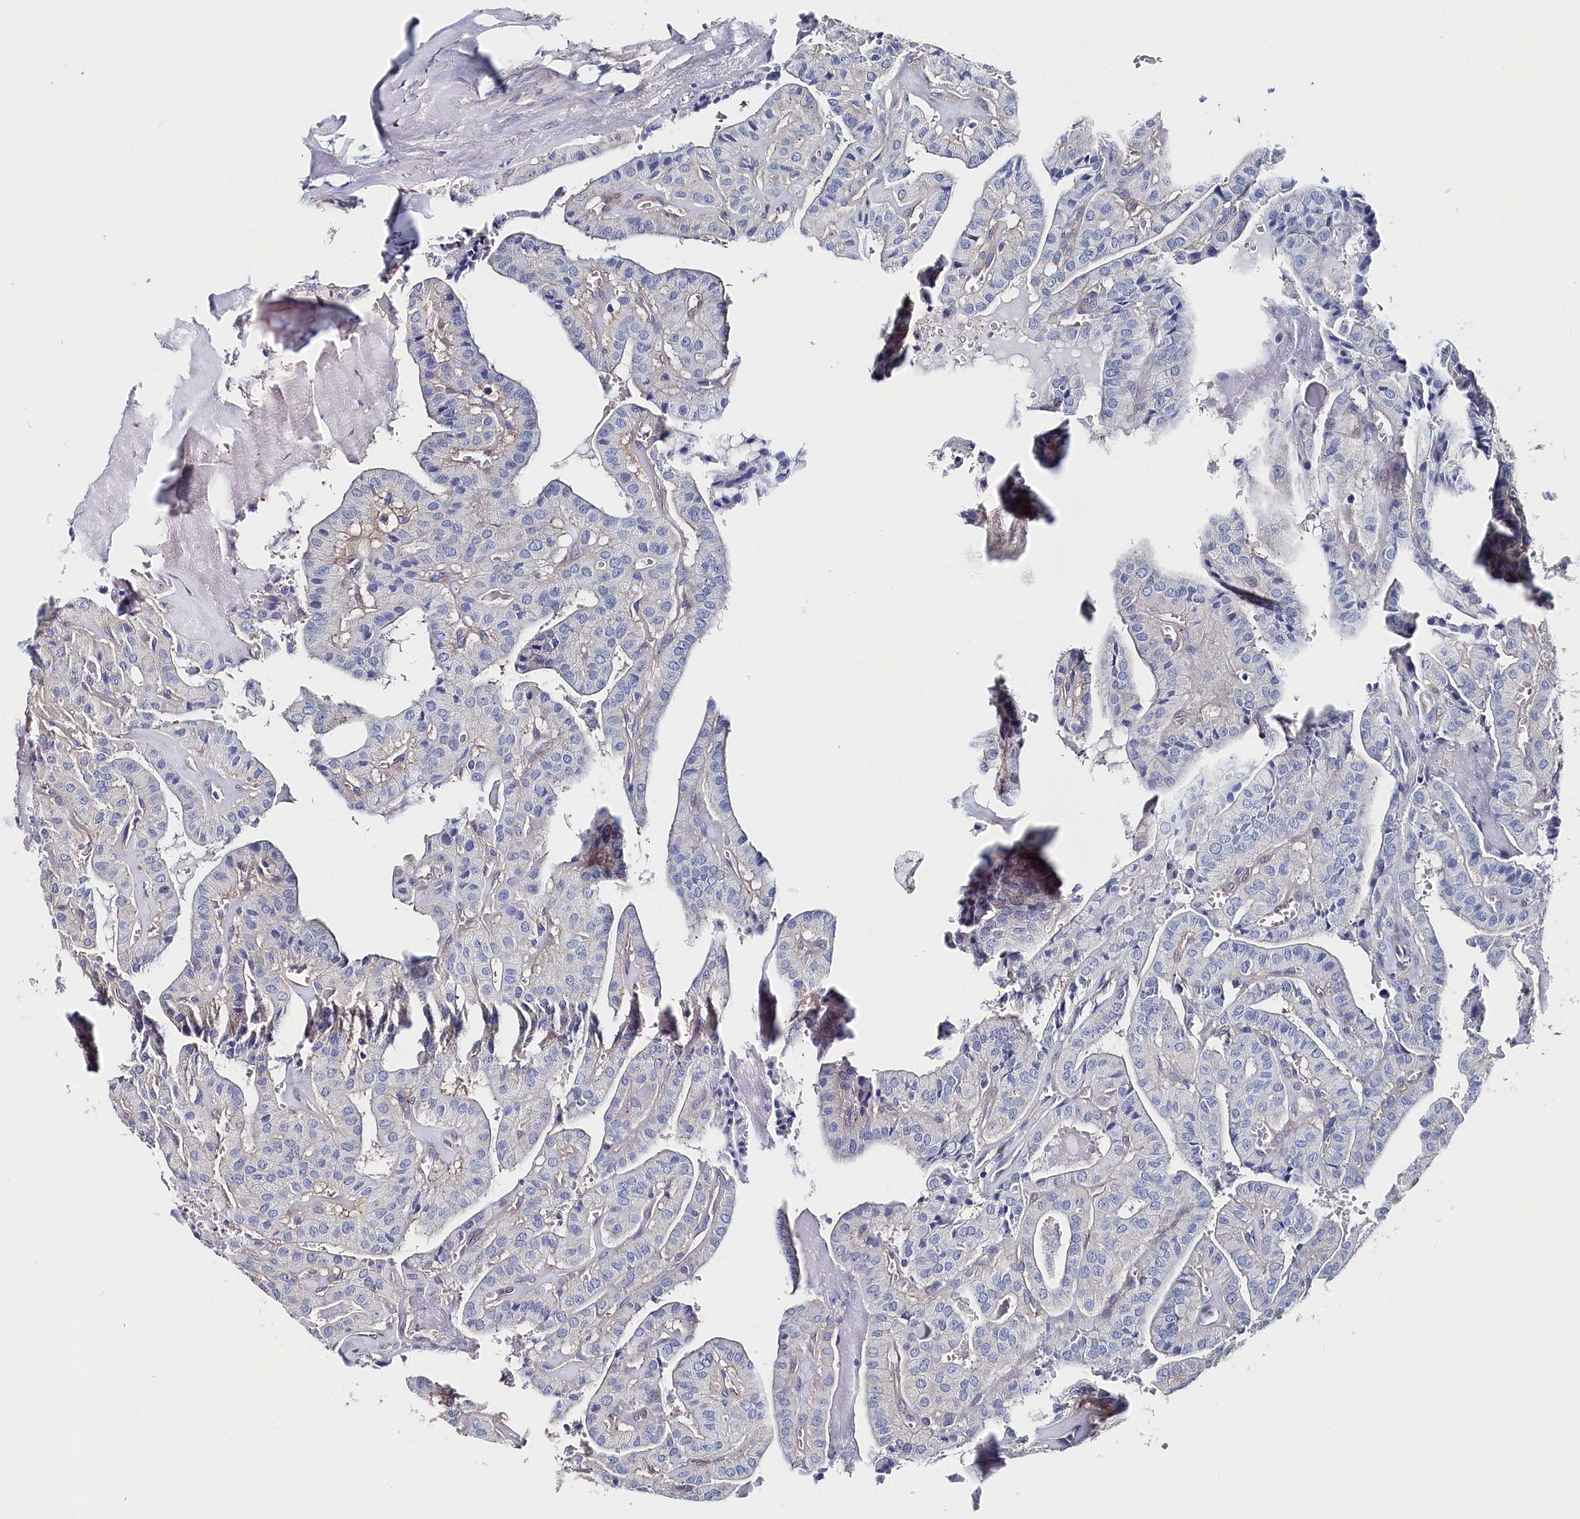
{"staining": {"intensity": "negative", "quantity": "none", "location": "none"}, "tissue": "thyroid cancer", "cell_type": "Tumor cells", "image_type": "cancer", "snomed": [{"axis": "morphology", "description": "Papillary adenocarcinoma, NOS"}, {"axis": "topography", "description": "Thyroid gland"}], "caption": "Human thyroid cancer stained for a protein using IHC exhibits no positivity in tumor cells.", "gene": "BHMT", "patient": {"sex": "male", "age": 52}}